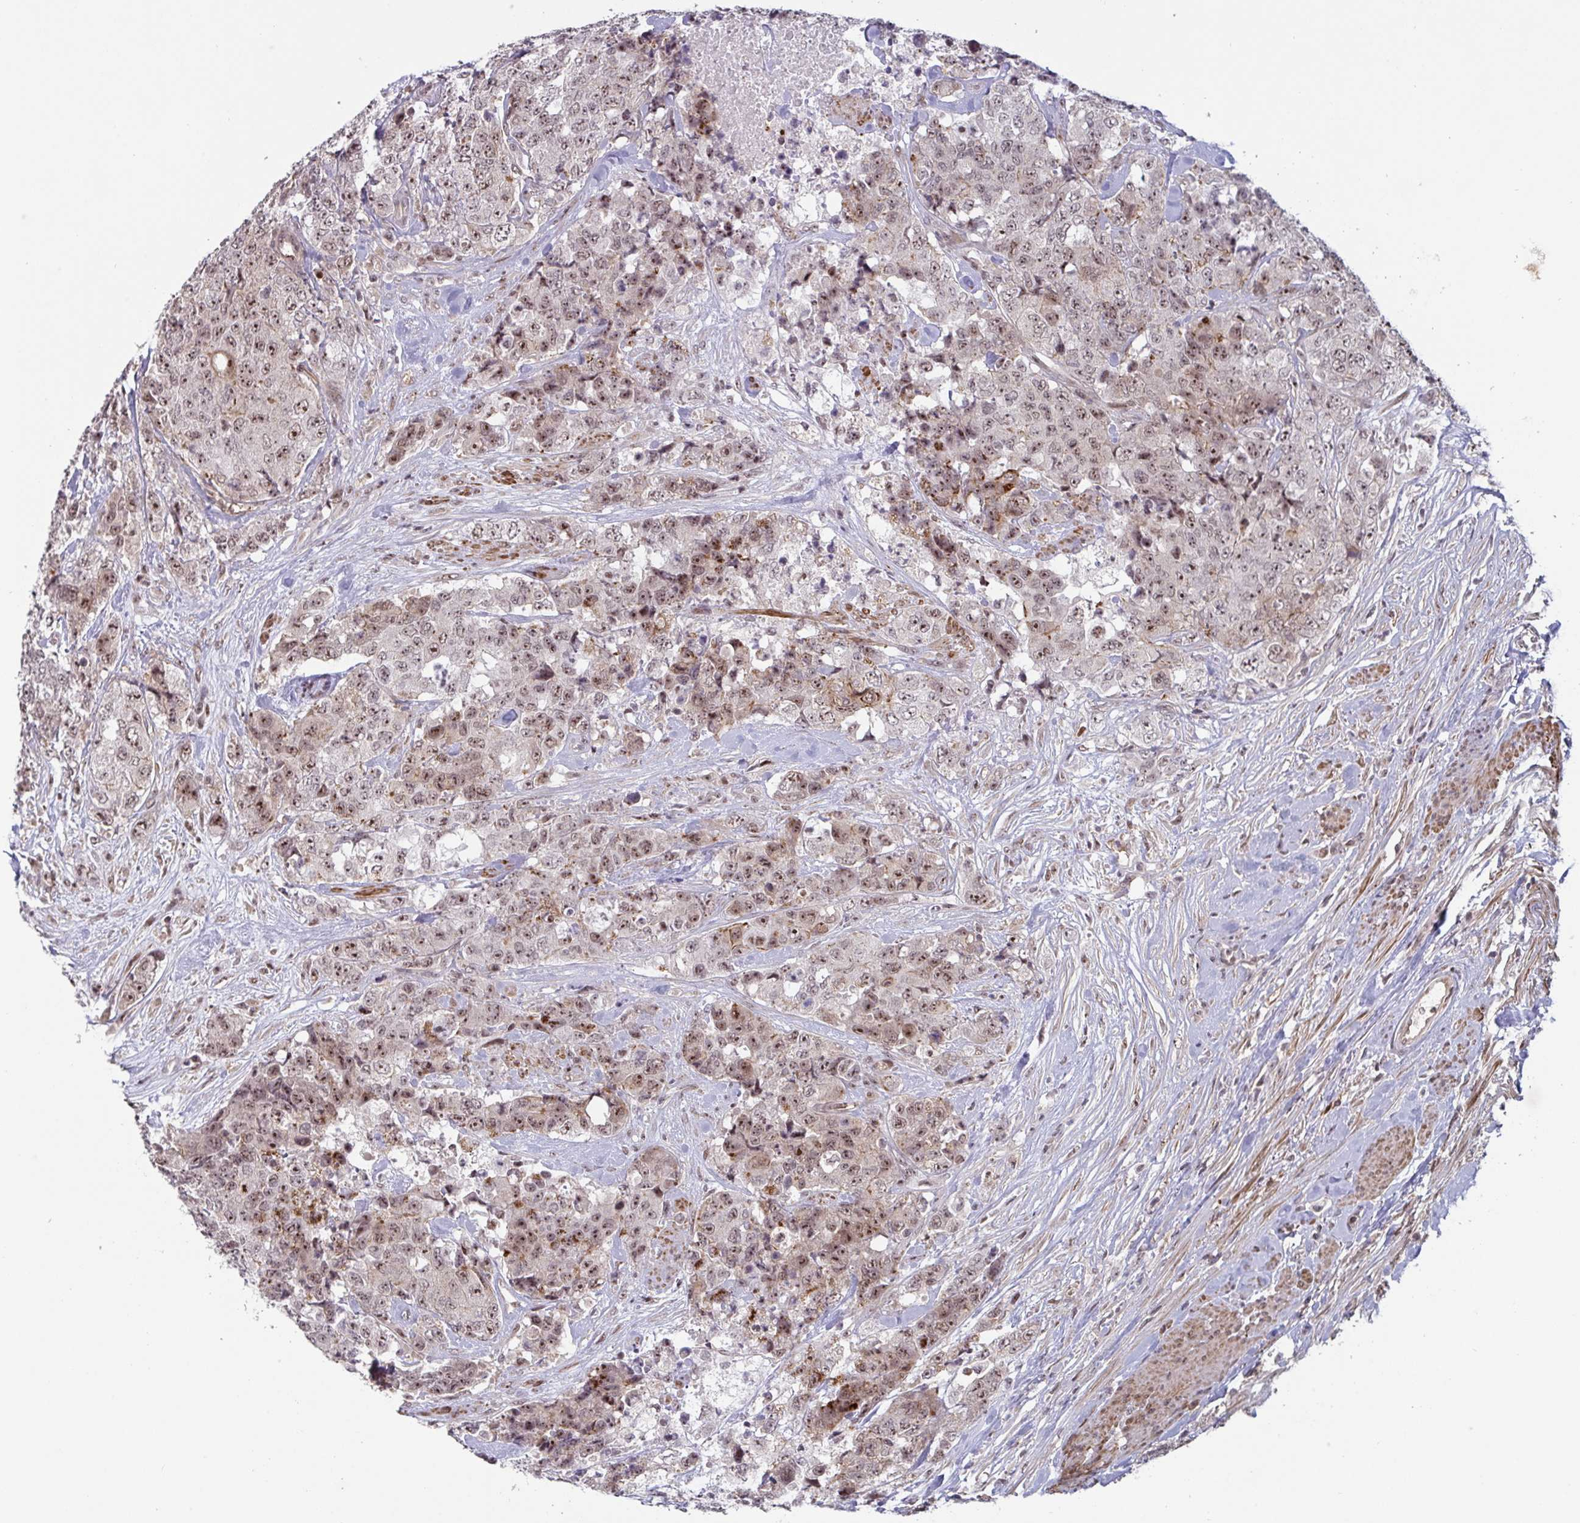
{"staining": {"intensity": "moderate", "quantity": ">75%", "location": "nuclear"}, "tissue": "urothelial cancer", "cell_type": "Tumor cells", "image_type": "cancer", "snomed": [{"axis": "morphology", "description": "Urothelial carcinoma, High grade"}, {"axis": "topography", "description": "Urinary bladder"}], "caption": "Immunohistochemistry of human urothelial cancer shows medium levels of moderate nuclear staining in about >75% of tumor cells. (DAB IHC with brightfield microscopy, high magnification).", "gene": "NLRP13", "patient": {"sex": "female", "age": 78}}